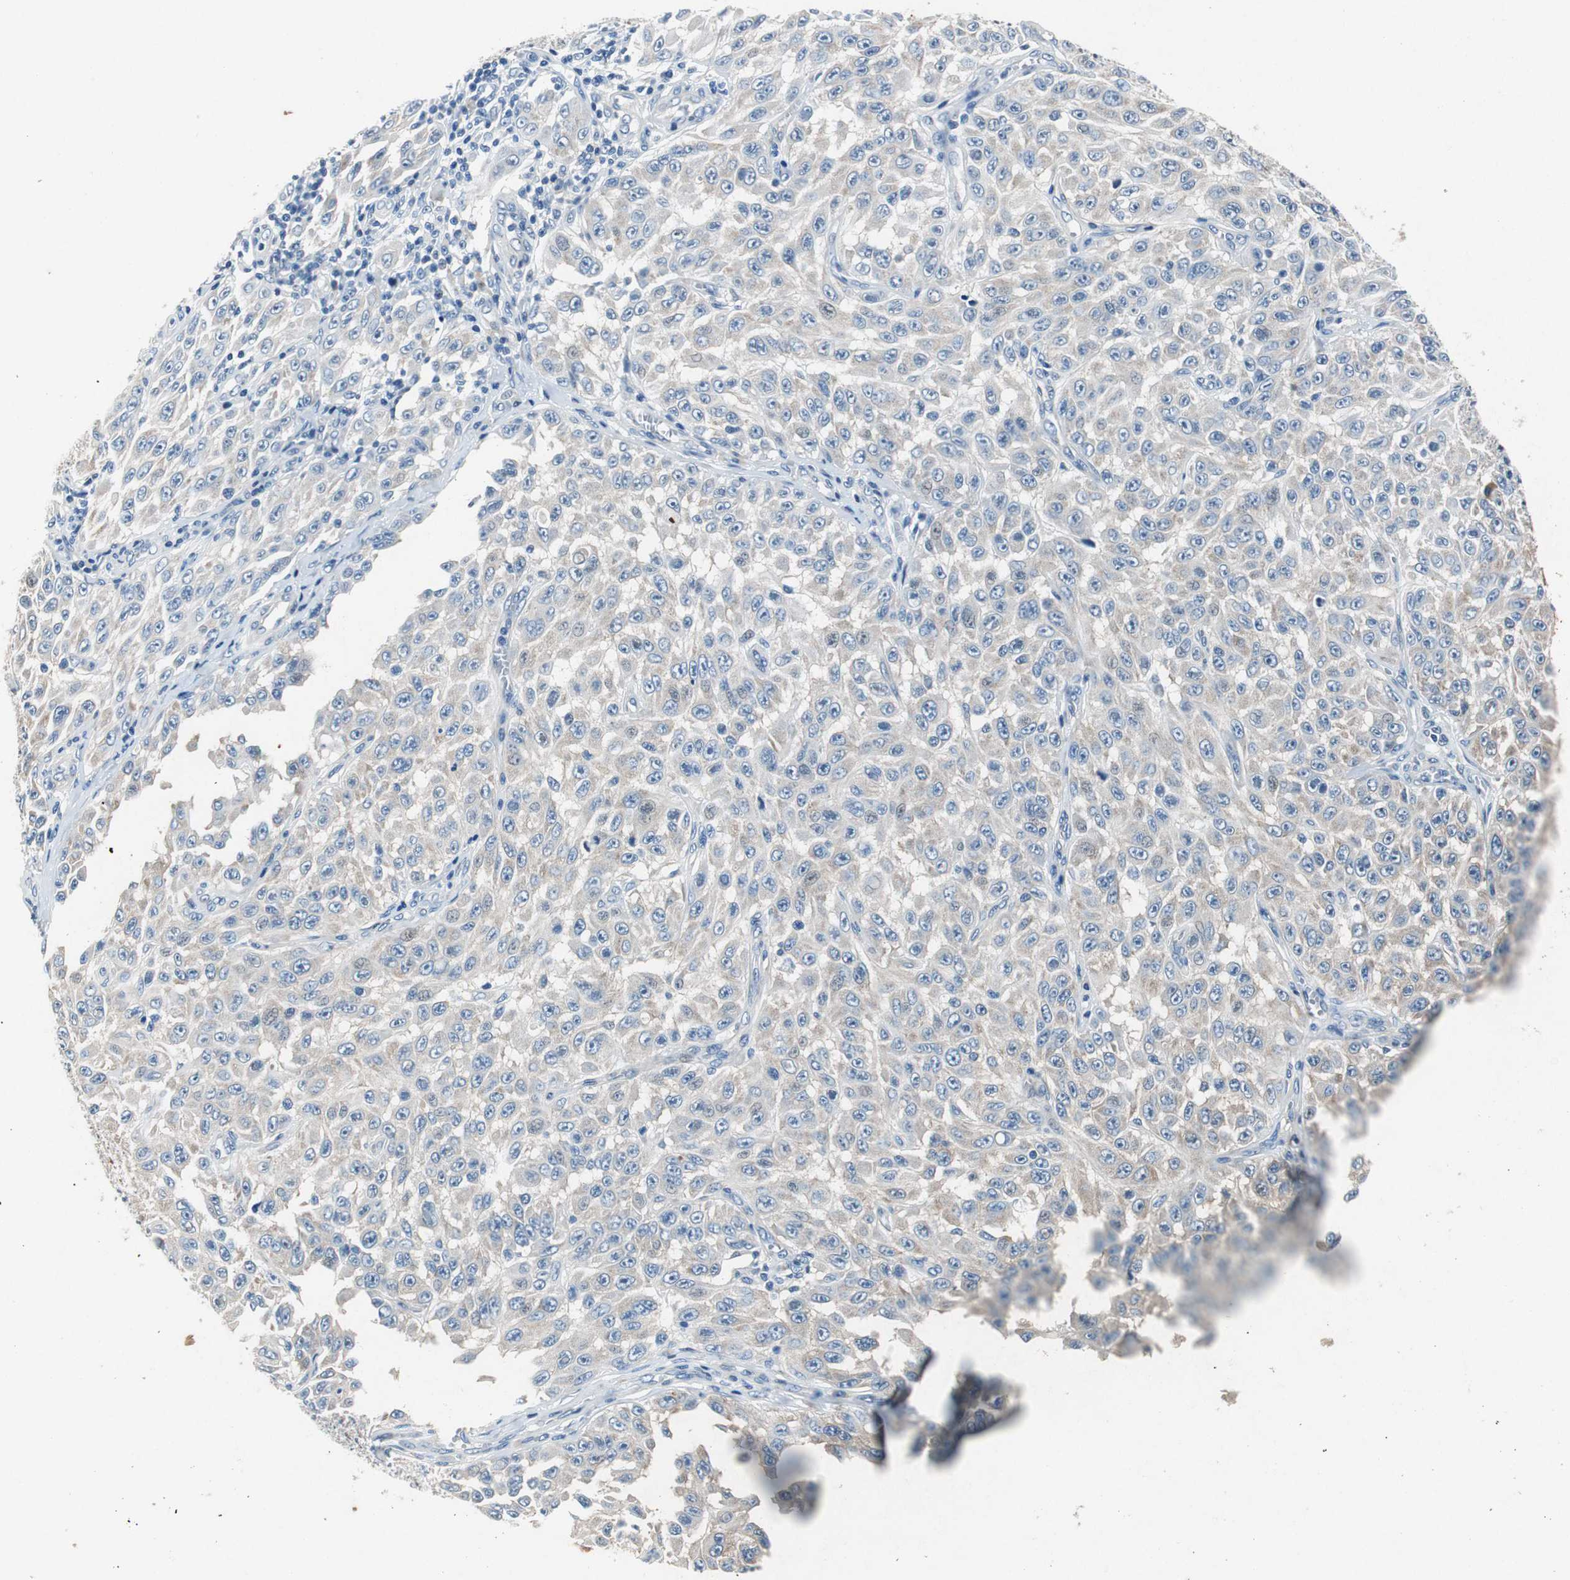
{"staining": {"intensity": "weak", "quantity": "<25%", "location": "cytoplasmic/membranous"}, "tissue": "melanoma", "cell_type": "Tumor cells", "image_type": "cancer", "snomed": [{"axis": "morphology", "description": "Malignant melanoma, NOS"}, {"axis": "topography", "description": "Skin"}], "caption": "Malignant melanoma was stained to show a protein in brown. There is no significant staining in tumor cells.", "gene": "RPL35", "patient": {"sex": "male", "age": 30}}